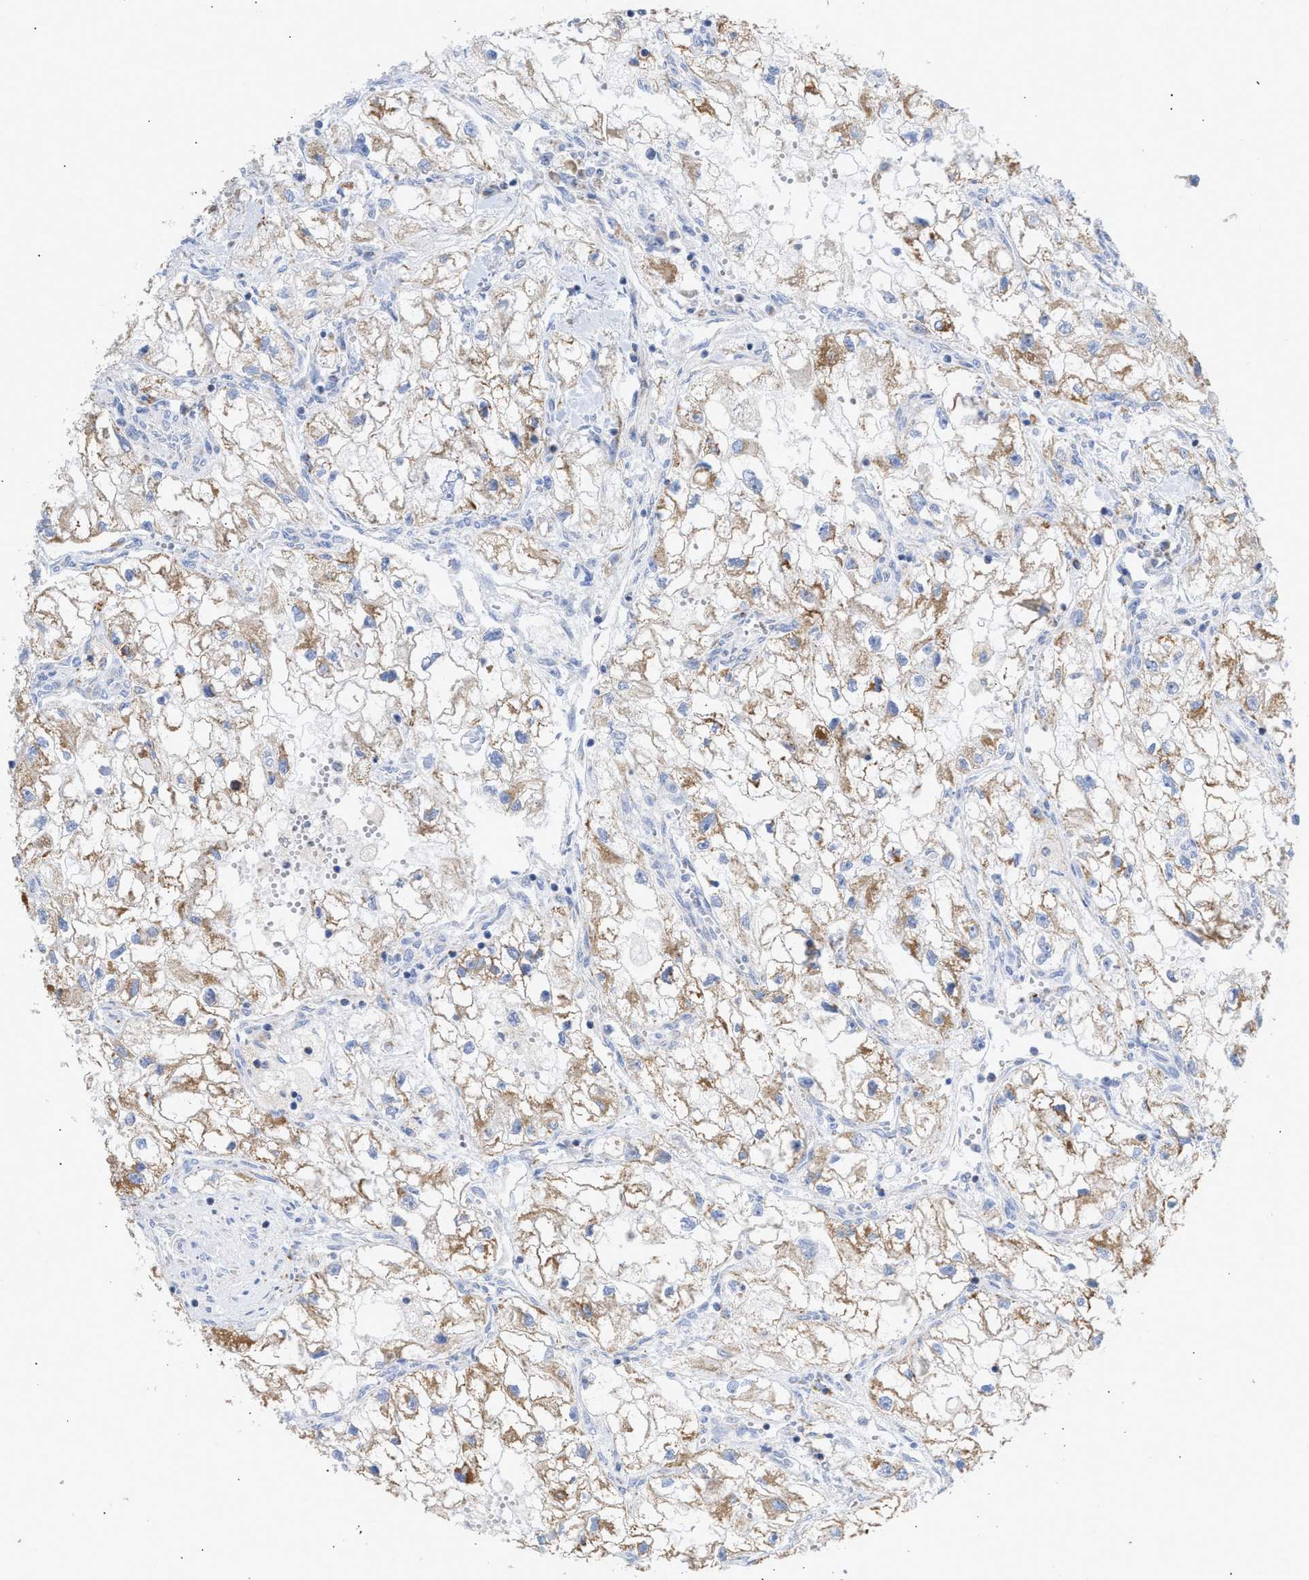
{"staining": {"intensity": "moderate", "quantity": ">75%", "location": "cytoplasmic/membranous"}, "tissue": "renal cancer", "cell_type": "Tumor cells", "image_type": "cancer", "snomed": [{"axis": "morphology", "description": "Adenocarcinoma, NOS"}, {"axis": "topography", "description": "Kidney"}], "caption": "The histopathology image demonstrates a brown stain indicating the presence of a protein in the cytoplasmic/membranous of tumor cells in renal adenocarcinoma. The staining was performed using DAB to visualize the protein expression in brown, while the nuclei were stained in blue with hematoxylin (Magnification: 20x).", "gene": "ACOT13", "patient": {"sex": "female", "age": 70}}